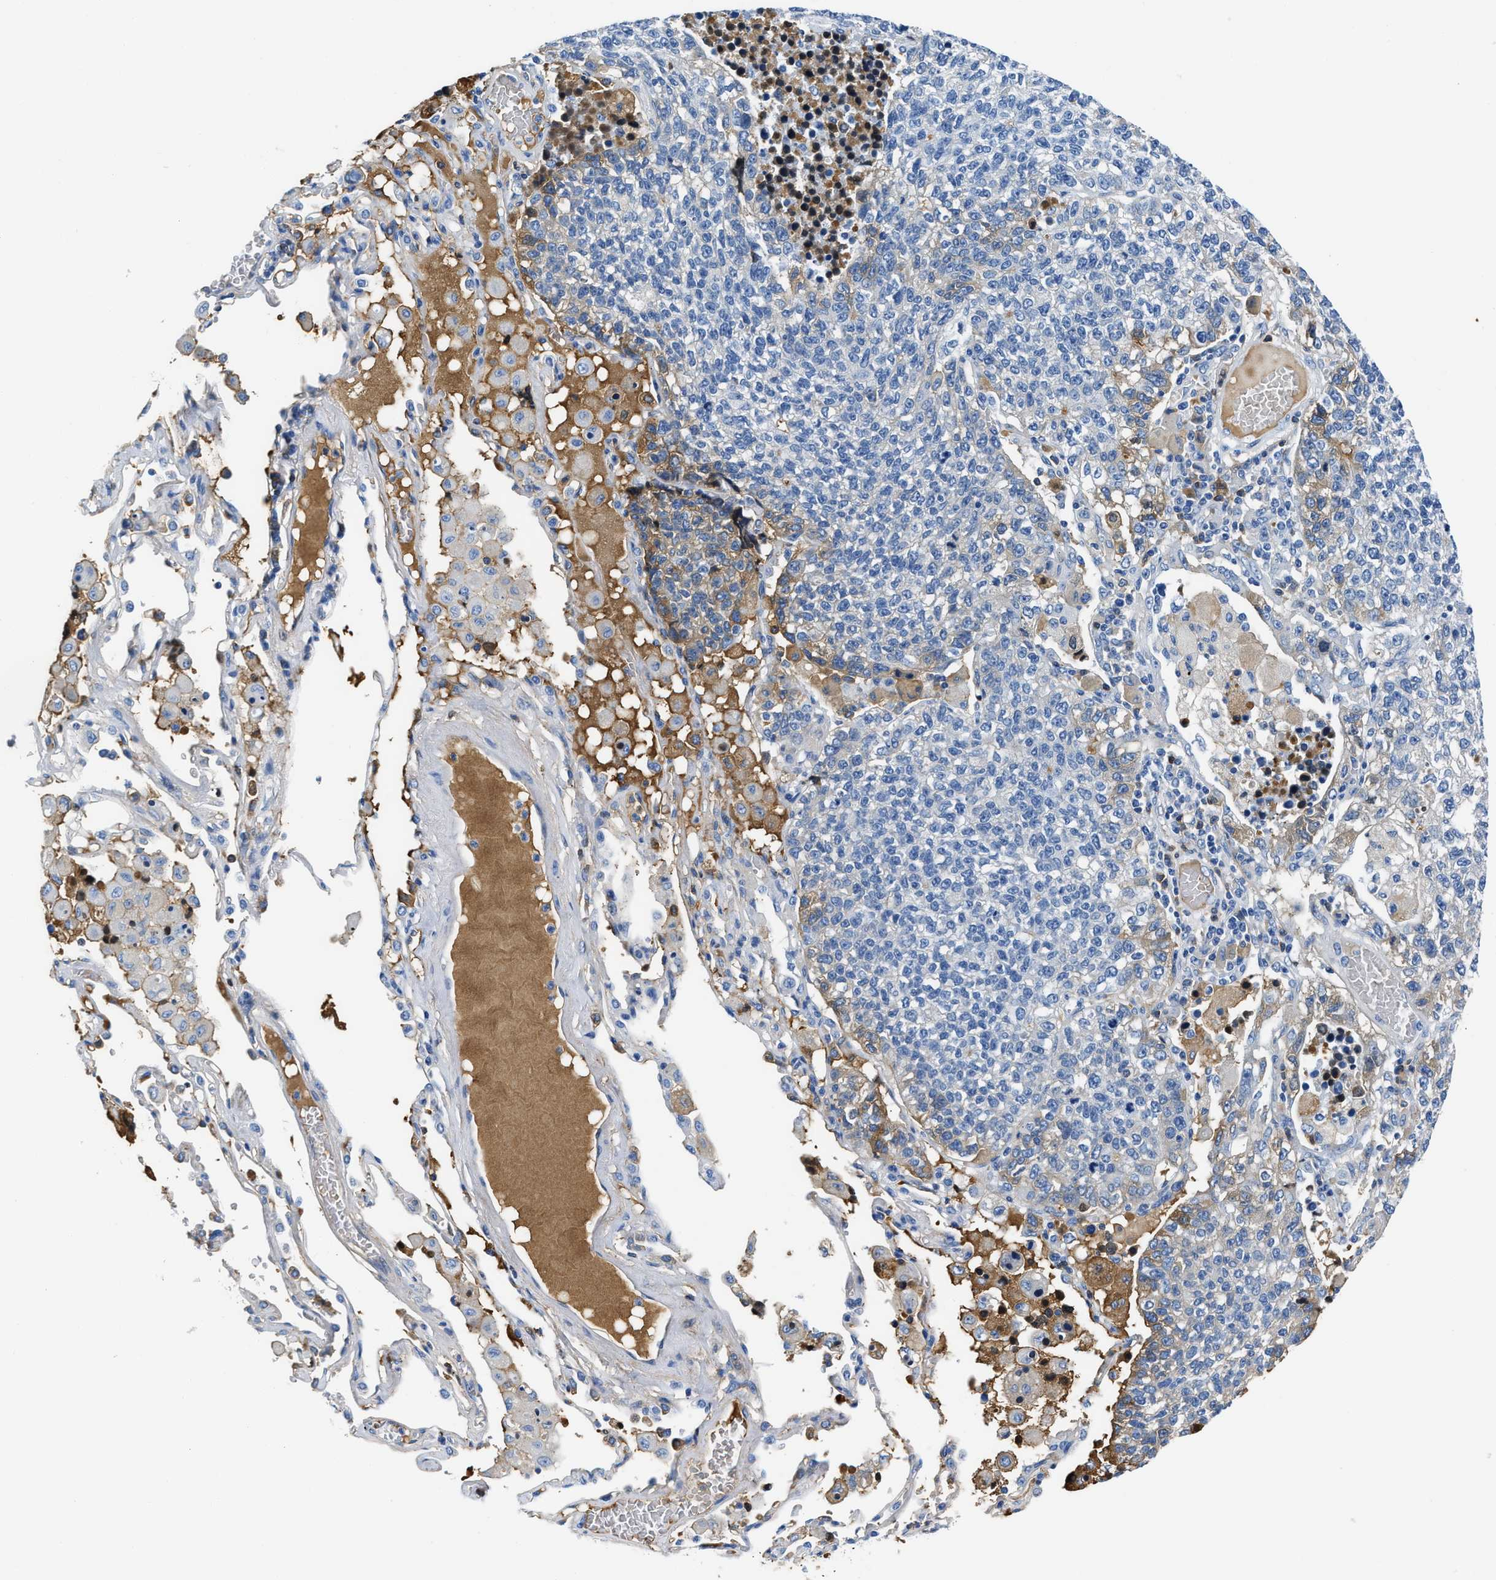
{"staining": {"intensity": "weak", "quantity": "<25%", "location": "cytoplasmic/membranous"}, "tissue": "lung cancer", "cell_type": "Tumor cells", "image_type": "cancer", "snomed": [{"axis": "morphology", "description": "Adenocarcinoma, NOS"}, {"axis": "topography", "description": "Lung"}], "caption": "The image demonstrates no significant positivity in tumor cells of lung cancer.", "gene": "GC", "patient": {"sex": "male", "age": 49}}